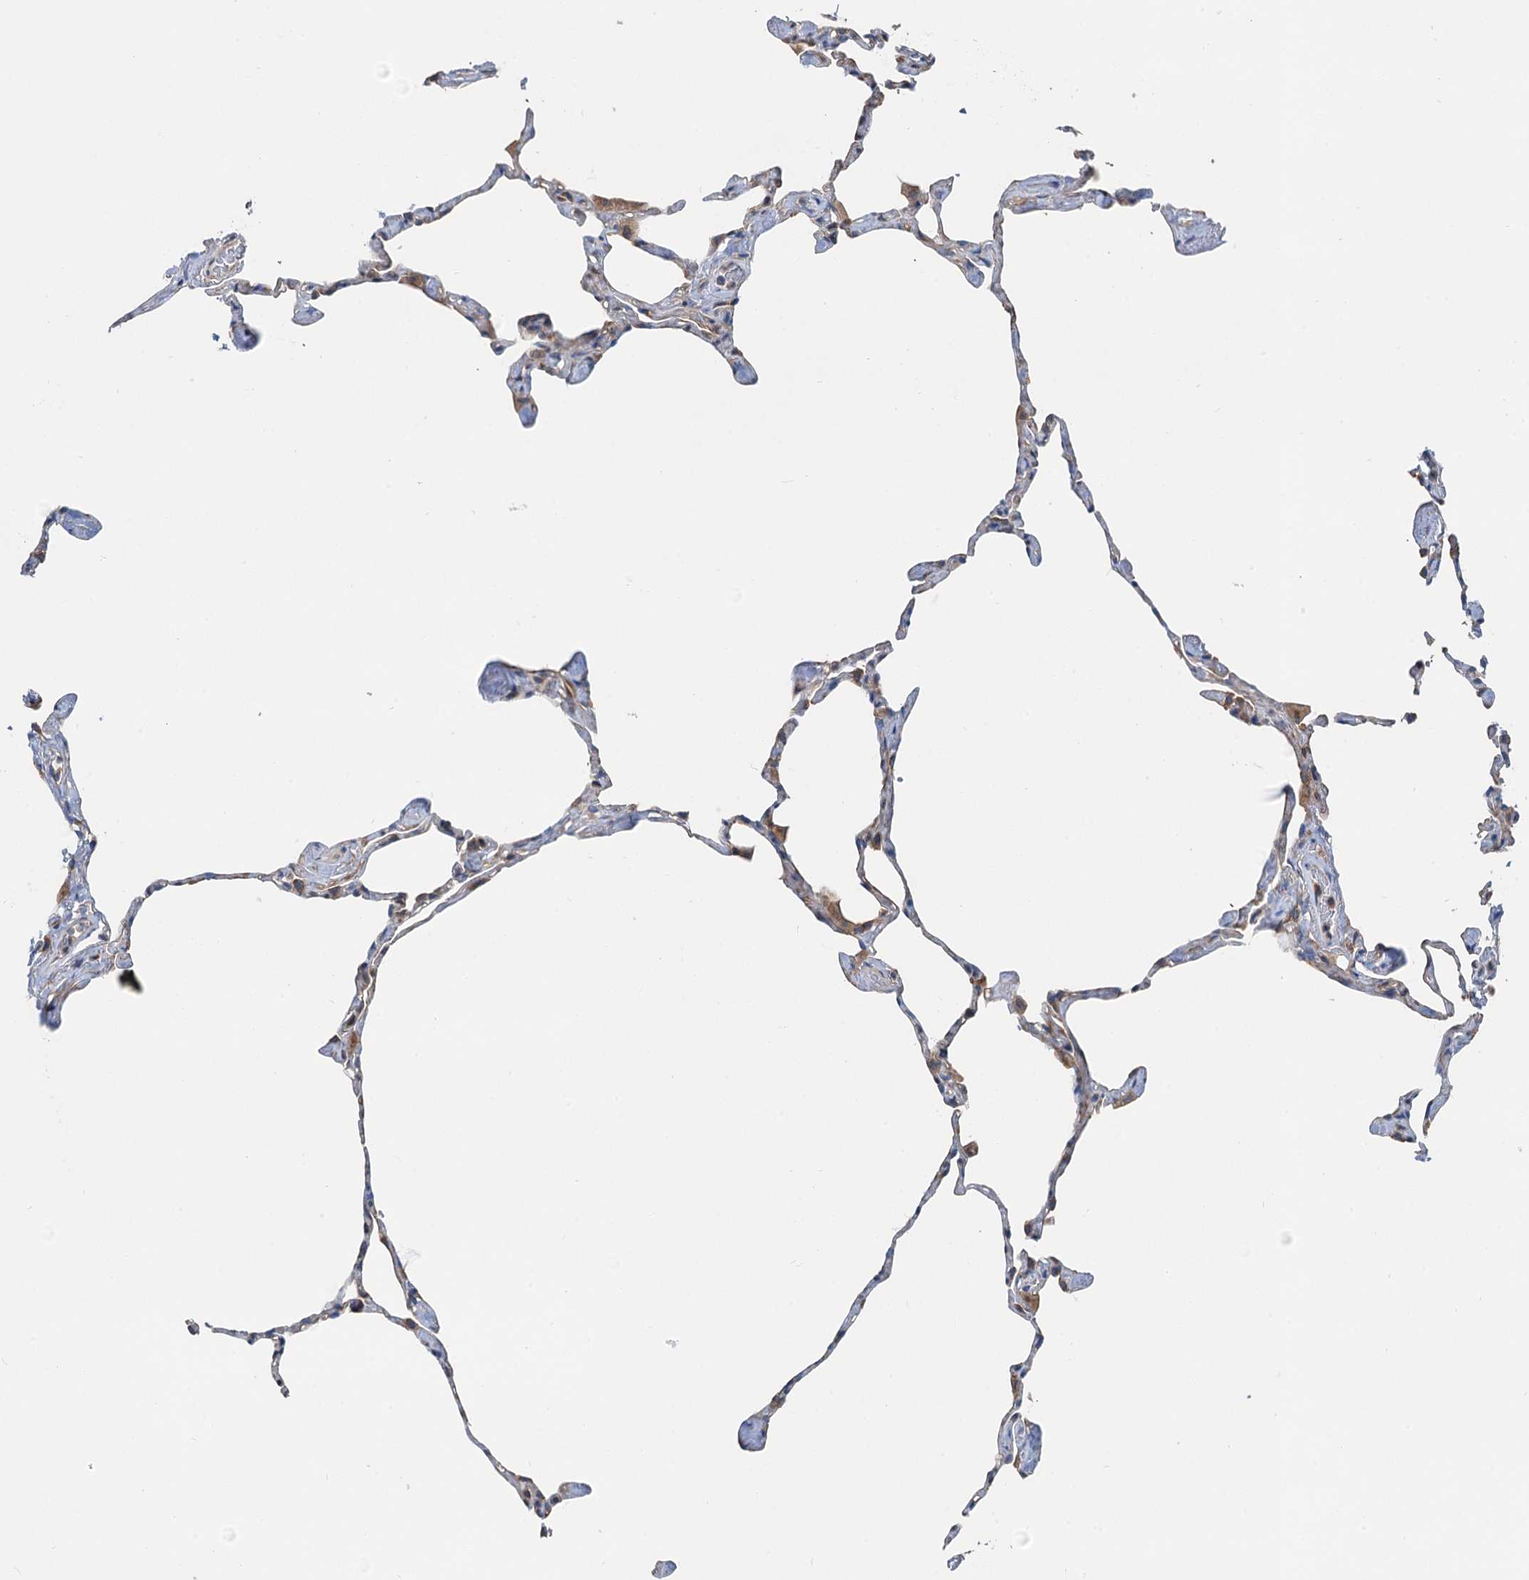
{"staining": {"intensity": "moderate", "quantity": "<25%", "location": "cytoplasmic/membranous"}, "tissue": "lung", "cell_type": "Alveolar cells", "image_type": "normal", "snomed": [{"axis": "morphology", "description": "Normal tissue, NOS"}, {"axis": "topography", "description": "Lung"}], "caption": "A high-resolution micrograph shows immunohistochemistry staining of normal lung, which exhibits moderate cytoplasmic/membranous staining in about <25% of alveolar cells.", "gene": "ANKRD26", "patient": {"sex": "male", "age": 65}}